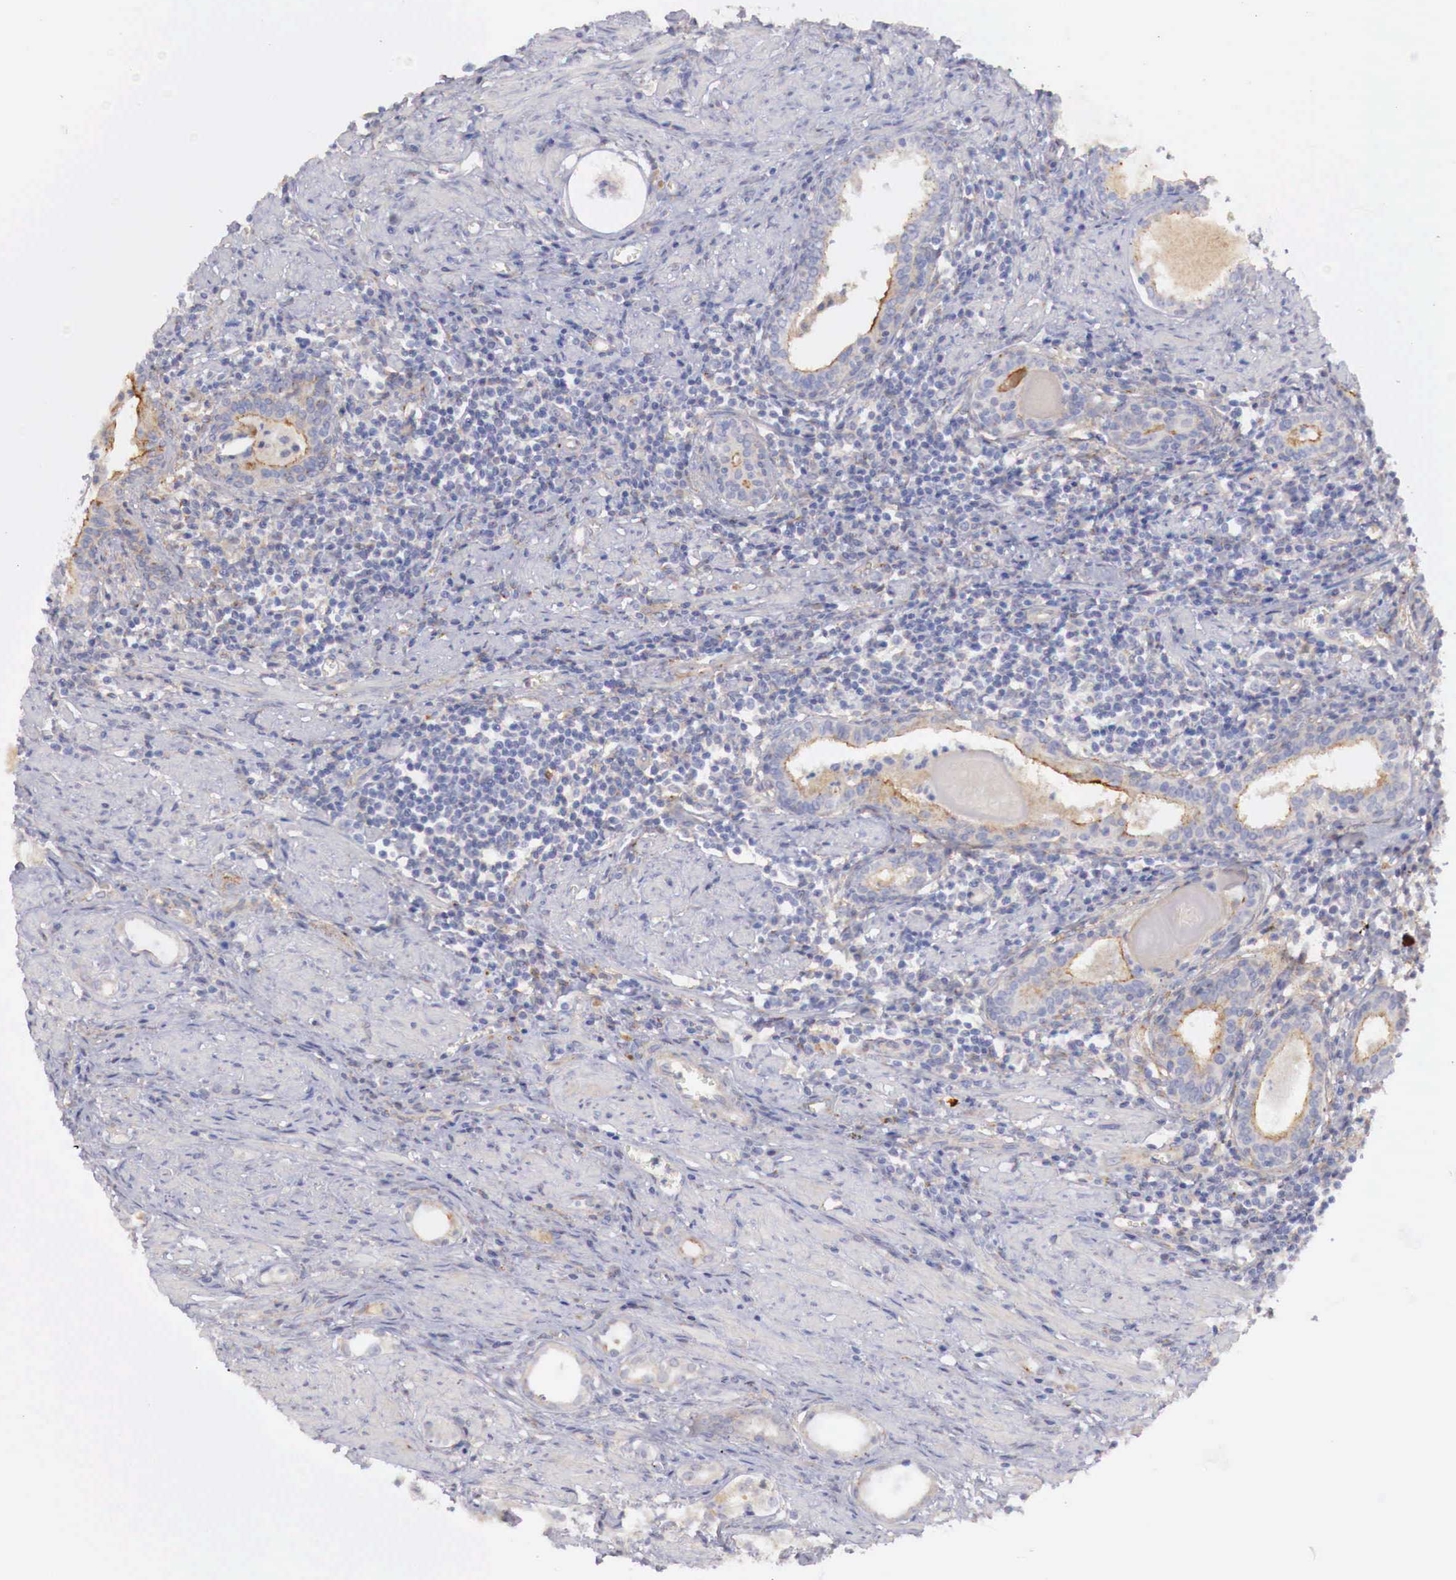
{"staining": {"intensity": "negative", "quantity": "none", "location": "none"}, "tissue": "prostate cancer", "cell_type": "Tumor cells", "image_type": "cancer", "snomed": [{"axis": "morphology", "description": "Adenocarcinoma, Medium grade"}, {"axis": "topography", "description": "Prostate"}], "caption": "A high-resolution histopathology image shows IHC staining of prostate cancer, which shows no significant staining in tumor cells.", "gene": "KLHDC7B", "patient": {"sex": "male", "age": 73}}